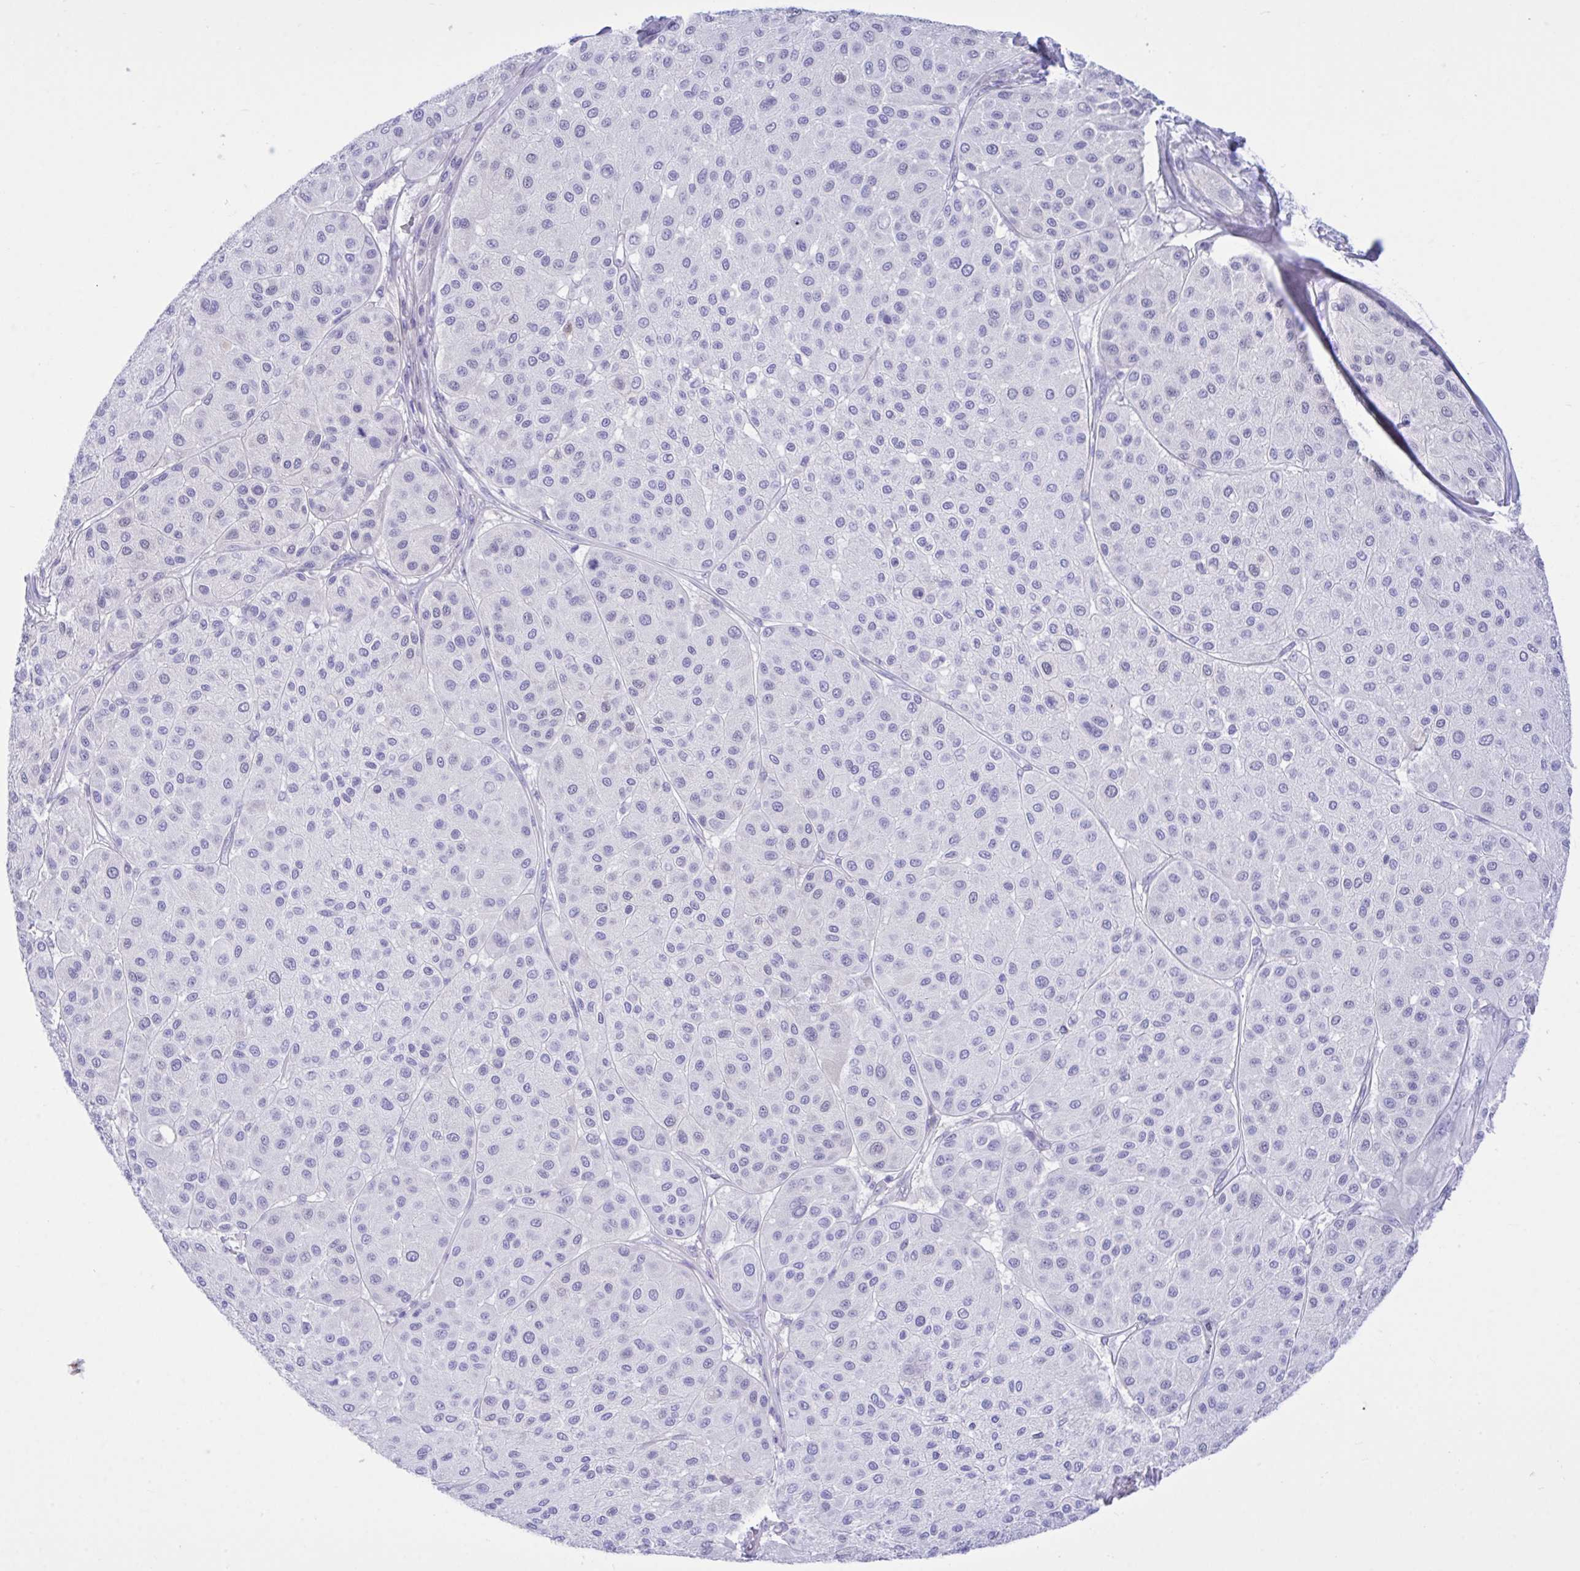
{"staining": {"intensity": "negative", "quantity": "none", "location": "none"}, "tissue": "melanoma", "cell_type": "Tumor cells", "image_type": "cancer", "snomed": [{"axis": "morphology", "description": "Malignant melanoma, Metastatic site"}, {"axis": "topography", "description": "Smooth muscle"}], "caption": "High magnification brightfield microscopy of melanoma stained with DAB (brown) and counterstained with hematoxylin (blue): tumor cells show no significant staining. (Brightfield microscopy of DAB immunohistochemistry at high magnification).", "gene": "BEX5", "patient": {"sex": "male", "age": 41}}